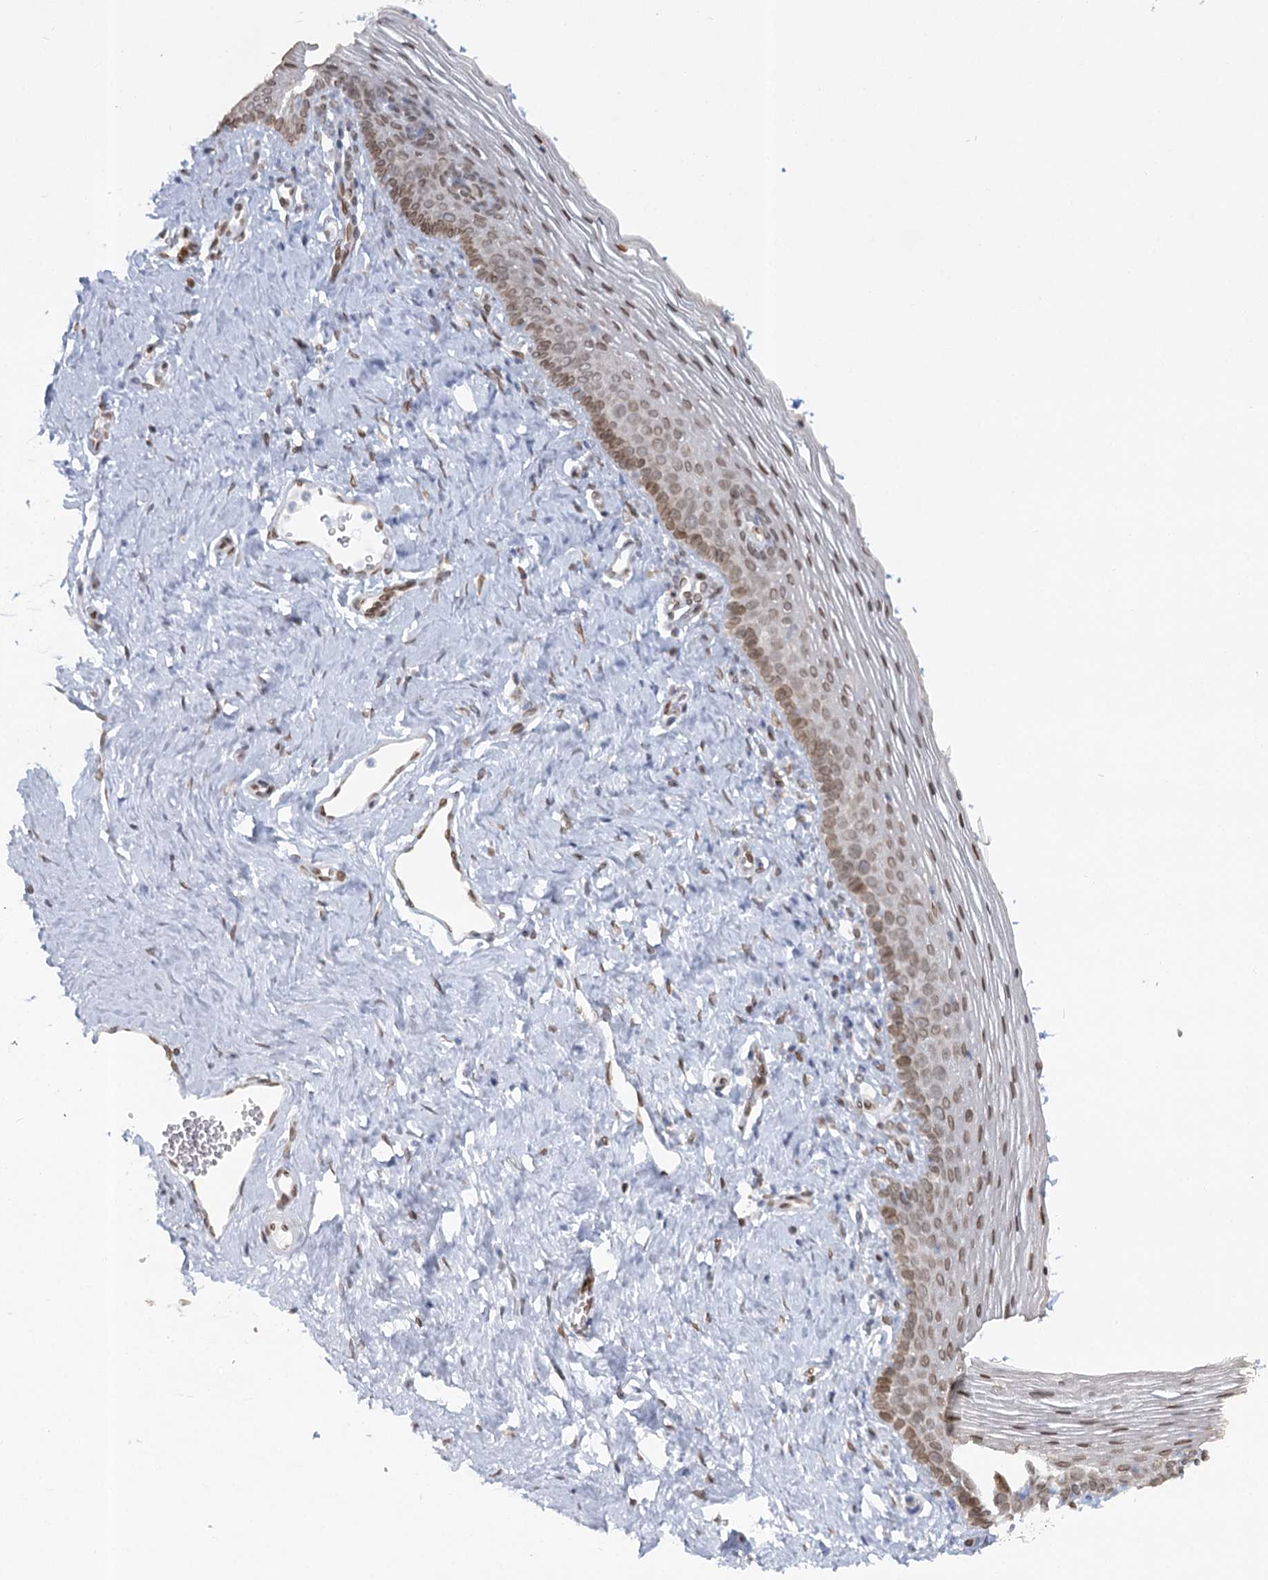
{"staining": {"intensity": "moderate", "quantity": ">75%", "location": "cytoplasmic/membranous,nuclear"}, "tissue": "vagina", "cell_type": "Squamous epithelial cells", "image_type": "normal", "snomed": [{"axis": "morphology", "description": "Normal tissue, NOS"}, {"axis": "topography", "description": "Vagina"}], "caption": "Protein staining of normal vagina demonstrates moderate cytoplasmic/membranous,nuclear positivity in about >75% of squamous epithelial cells.", "gene": "VWA5A", "patient": {"sex": "female", "age": 32}}